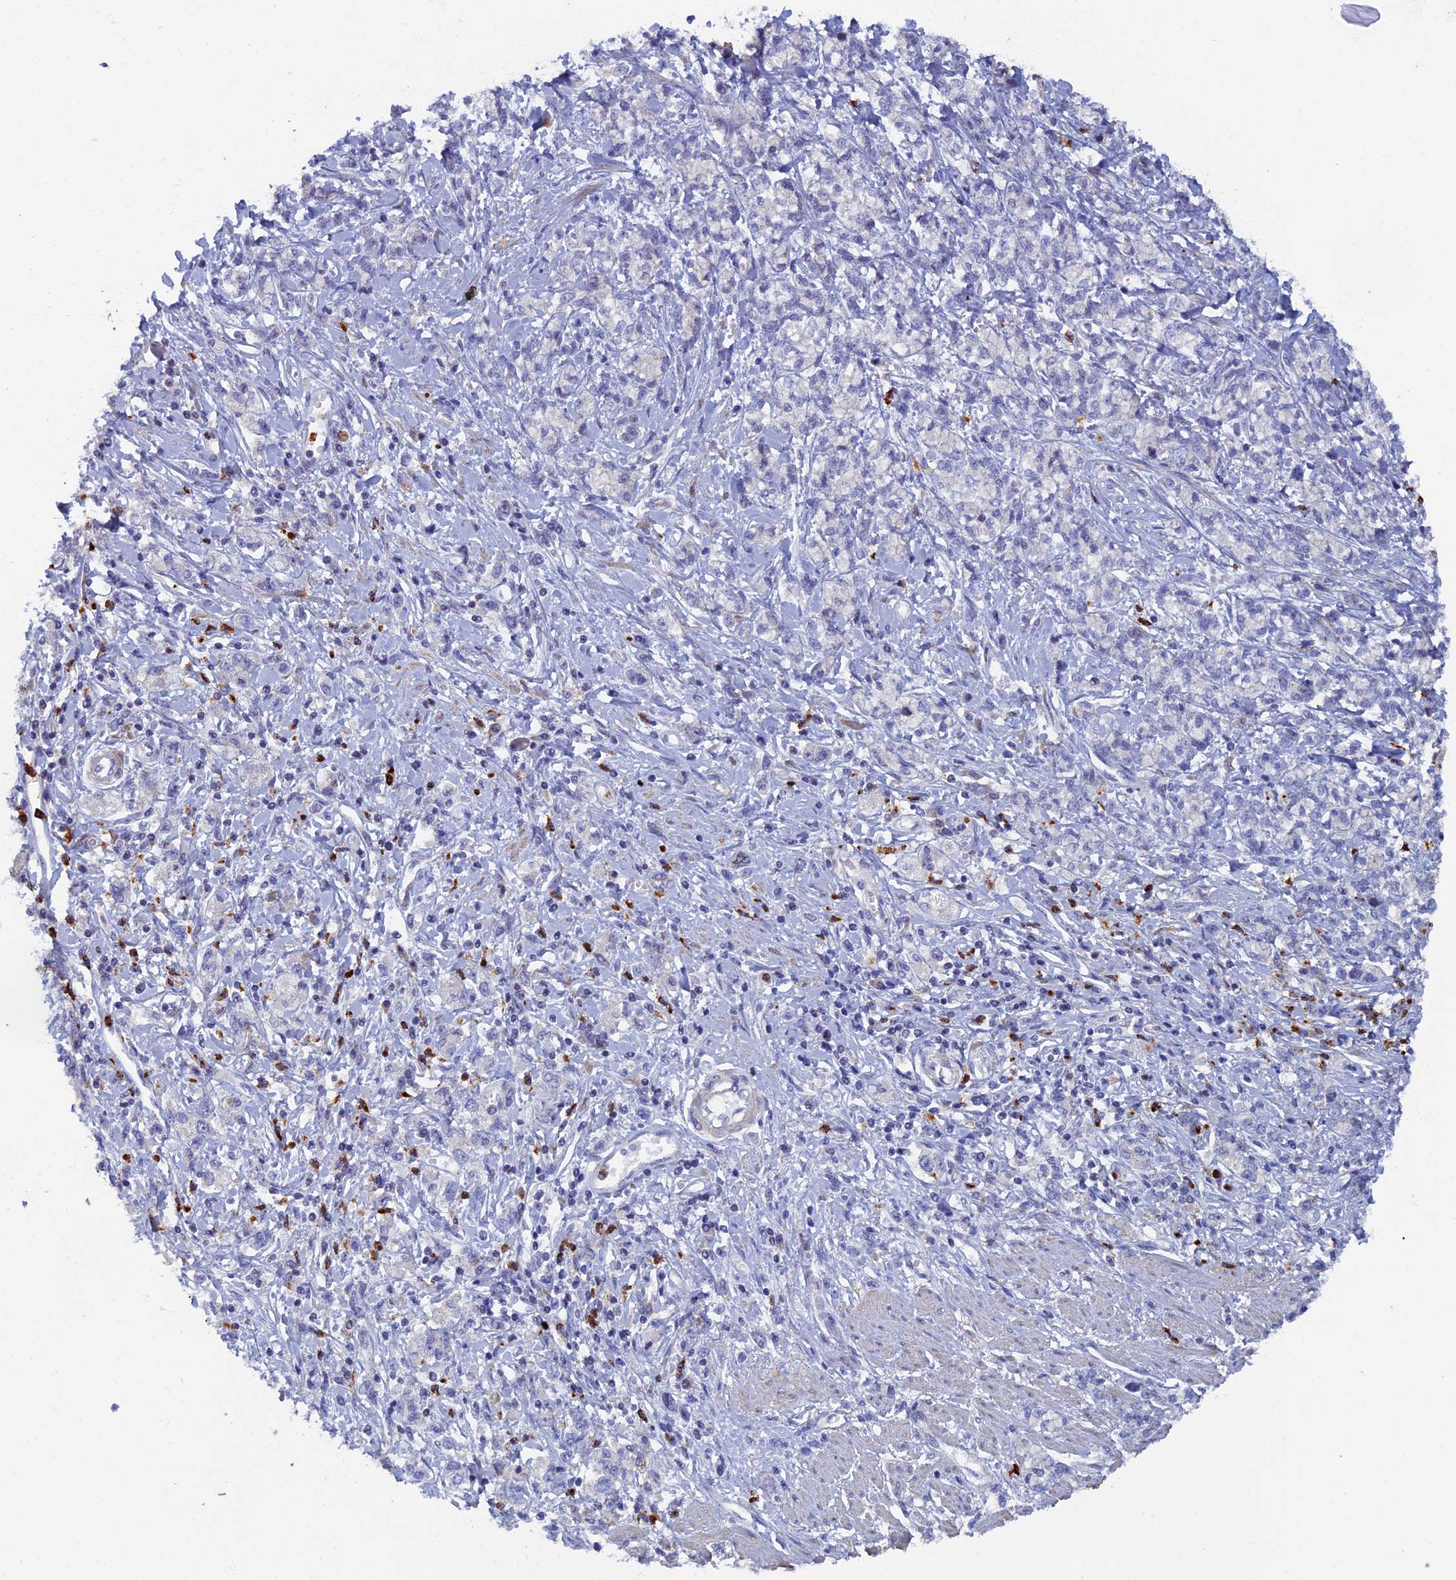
{"staining": {"intensity": "negative", "quantity": "none", "location": "none"}, "tissue": "stomach cancer", "cell_type": "Tumor cells", "image_type": "cancer", "snomed": [{"axis": "morphology", "description": "Adenocarcinoma, NOS"}, {"axis": "topography", "description": "Stomach"}], "caption": "Photomicrograph shows no protein positivity in tumor cells of stomach cancer tissue.", "gene": "TNK2", "patient": {"sex": "female", "age": 76}}